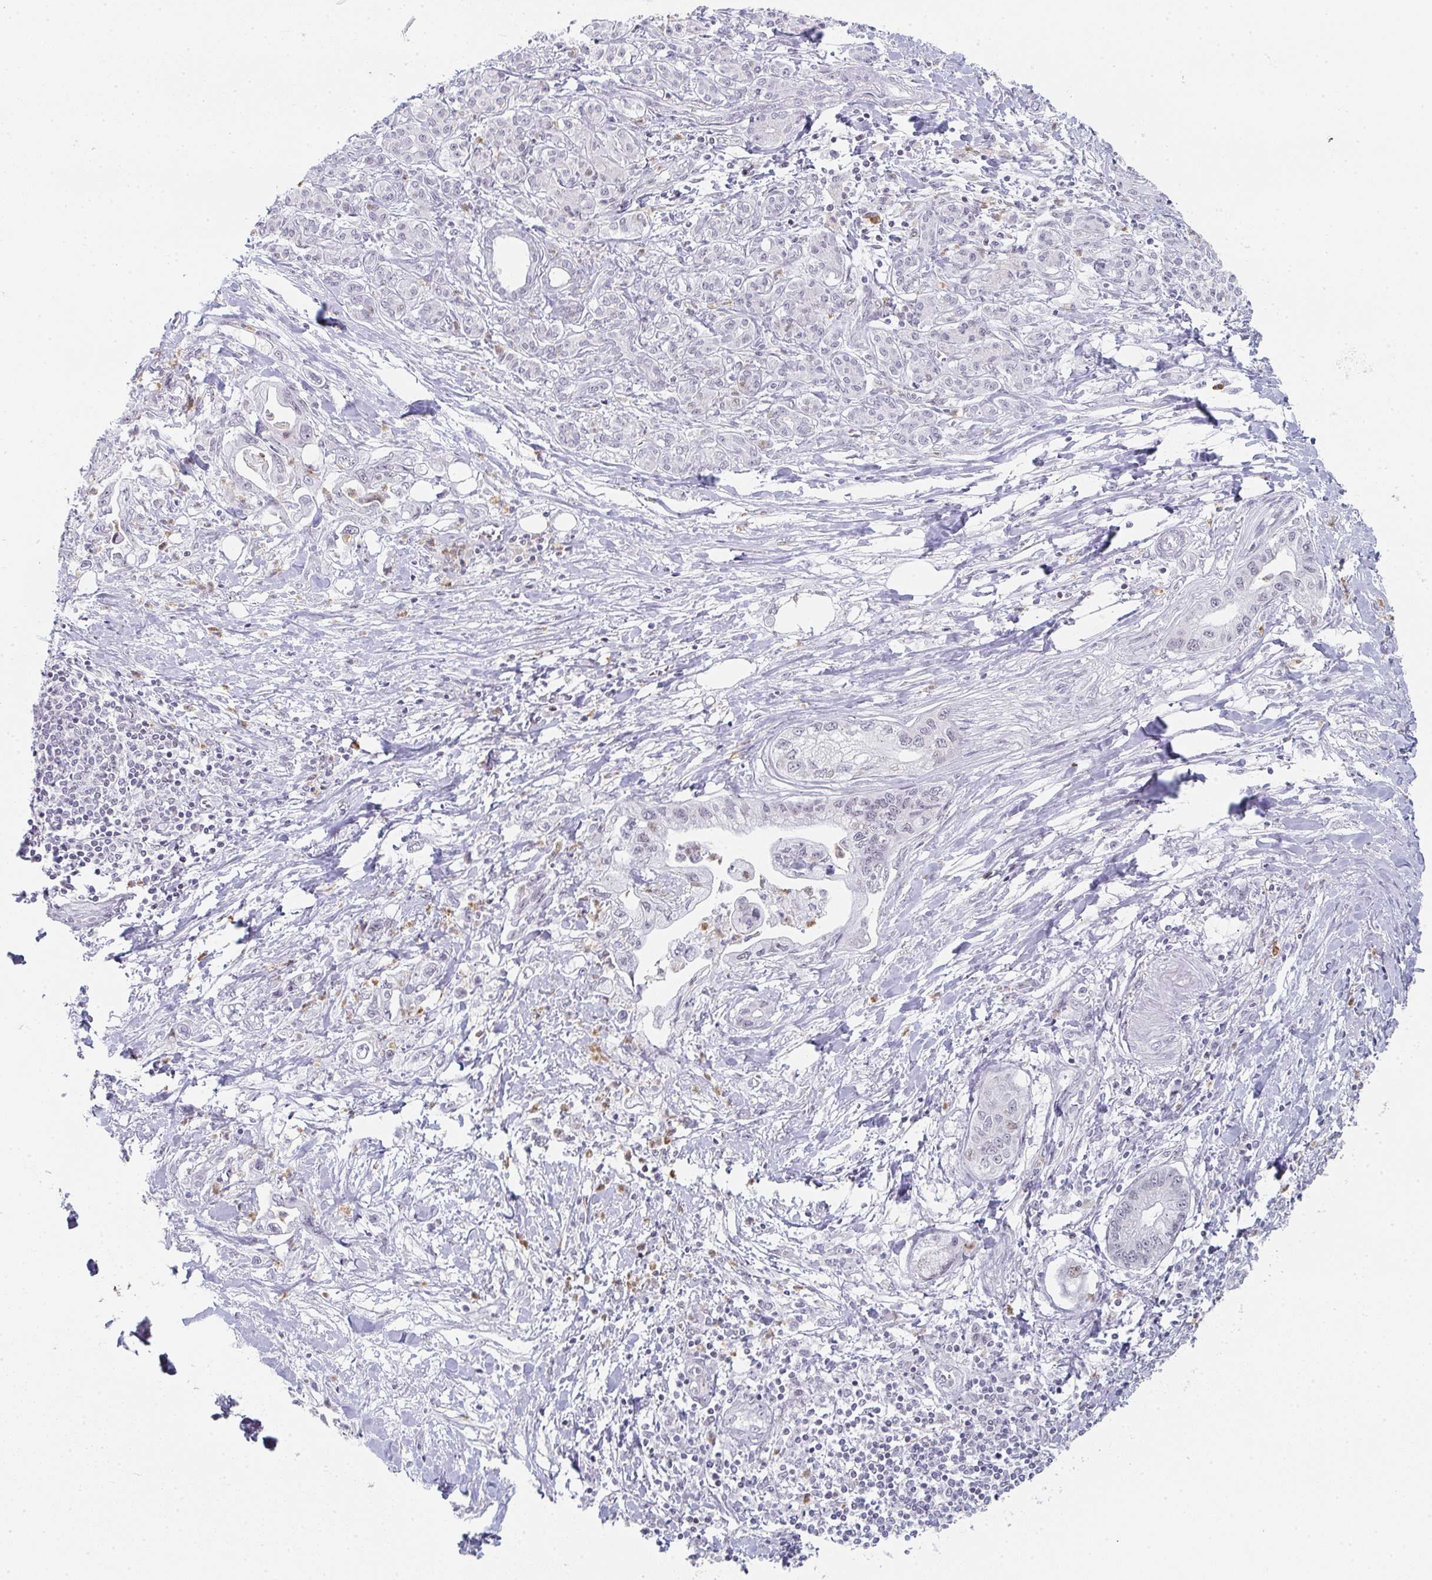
{"staining": {"intensity": "negative", "quantity": "none", "location": "none"}, "tissue": "pancreatic cancer", "cell_type": "Tumor cells", "image_type": "cancer", "snomed": [{"axis": "morphology", "description": "Adenocarcinoma, NOS"}, {"axis": "topography", "description": "Pancreas"}], "caption": "Adenocarcinoma (pancreatic) stained for a protein using immunohistochemistry displays no staining tumor cells.", "gene": "LIN54", "patient": {"sex": "male", "age": 61}}